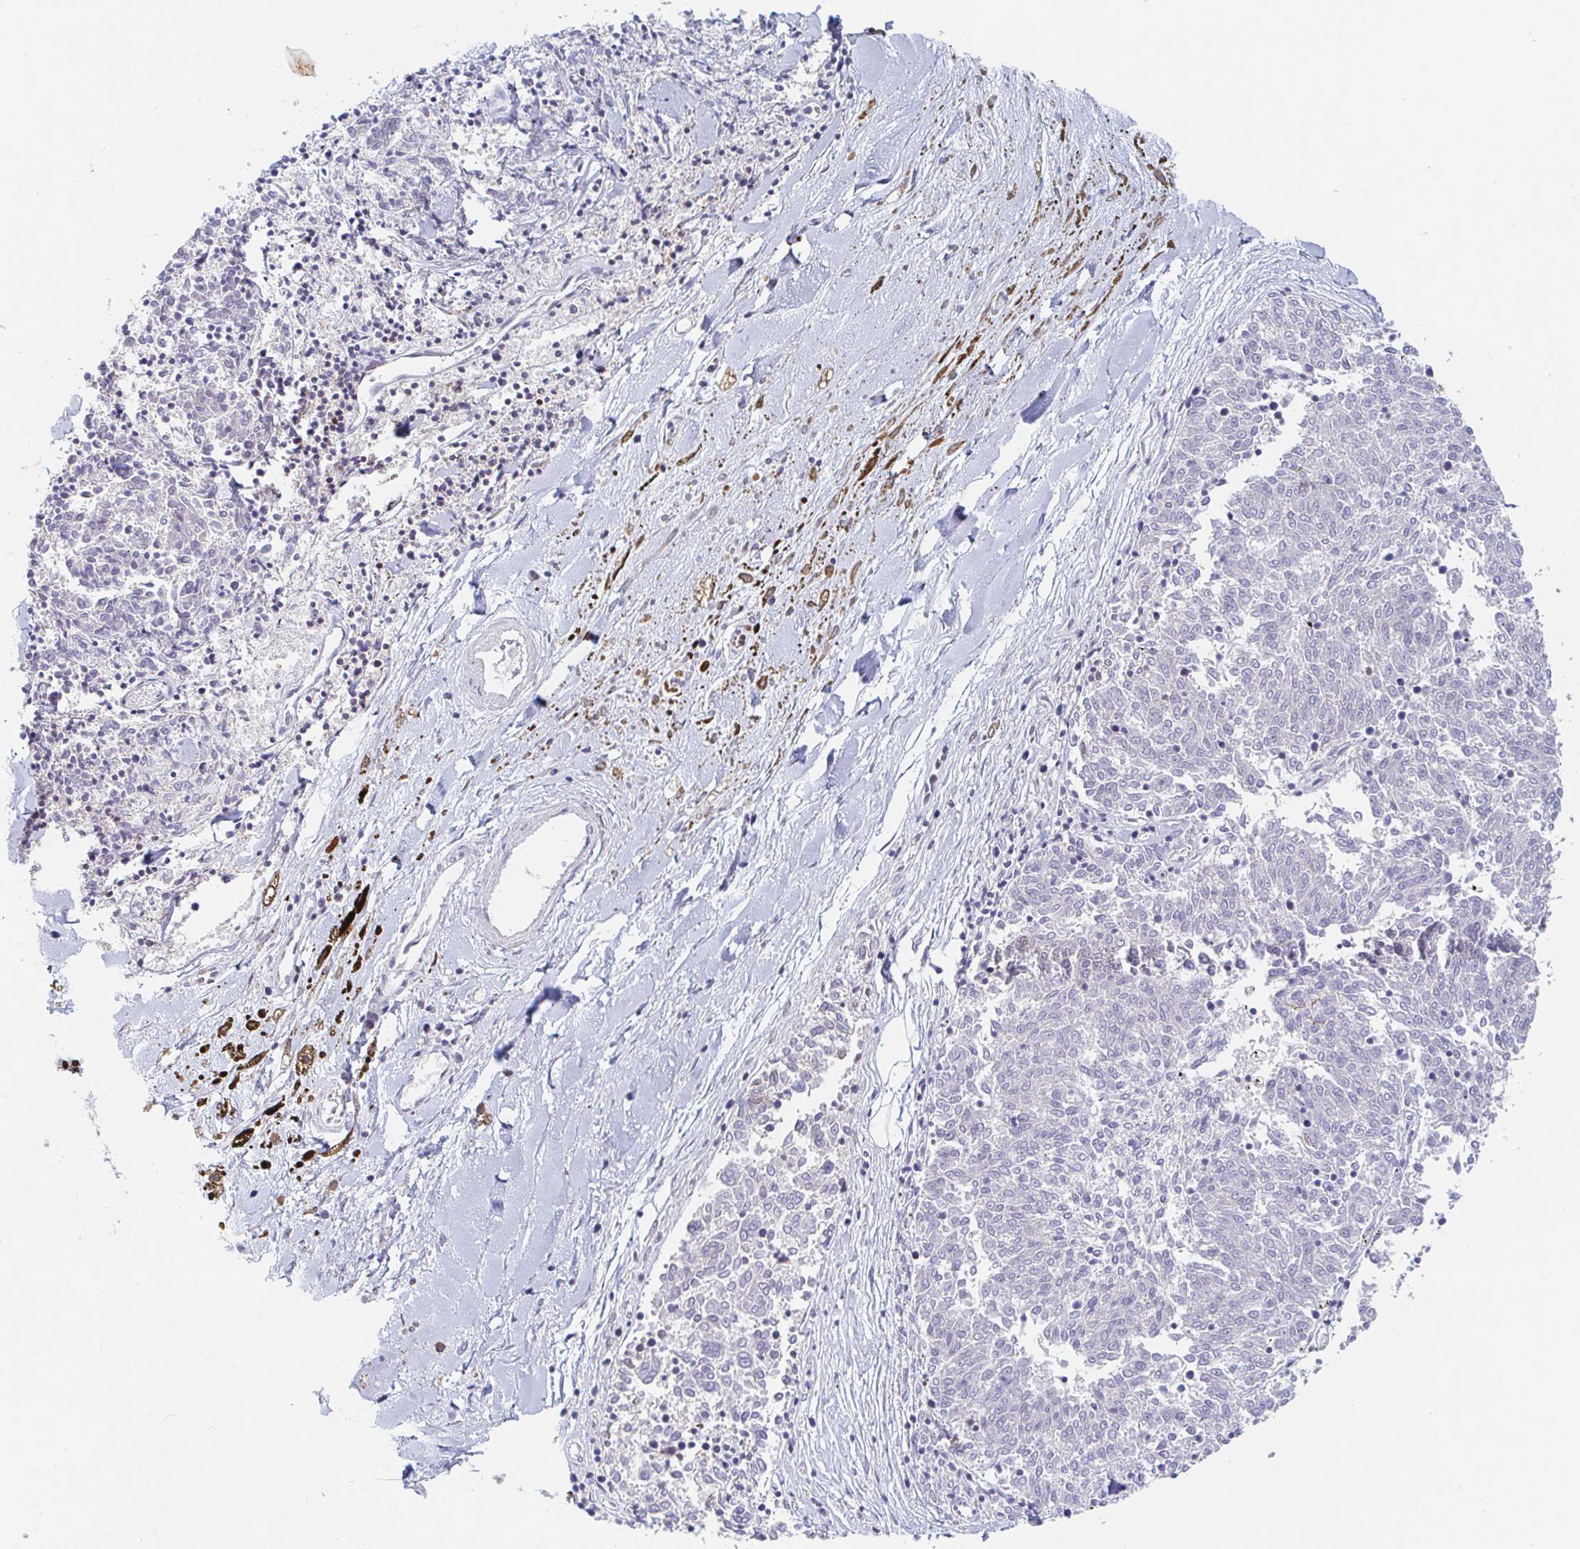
{"staining": {"intensity": "negative", "quantity": "none", "location": "none"}, "tissue": "melanoma", "cell_type": "Tumor cells", "image_type": "cancer", "snomed": [{"axis": "morphology", "description": "Malignant melanoma, NOS"}, {"axis": "topography", "description": "Skin"}], "caption": "High power microscopy photomicrograph of an immunohistochemistry (IHC) histopathology image of malignant melanoma, revealing no significant staining in tumor cells. (Stains: DAB IHC with hematoxylin counter stain, Microscopy: brightfield microscopy at high magnification).", "gene": "RBMX", "patient": {"sex": "female", "age": 72}}